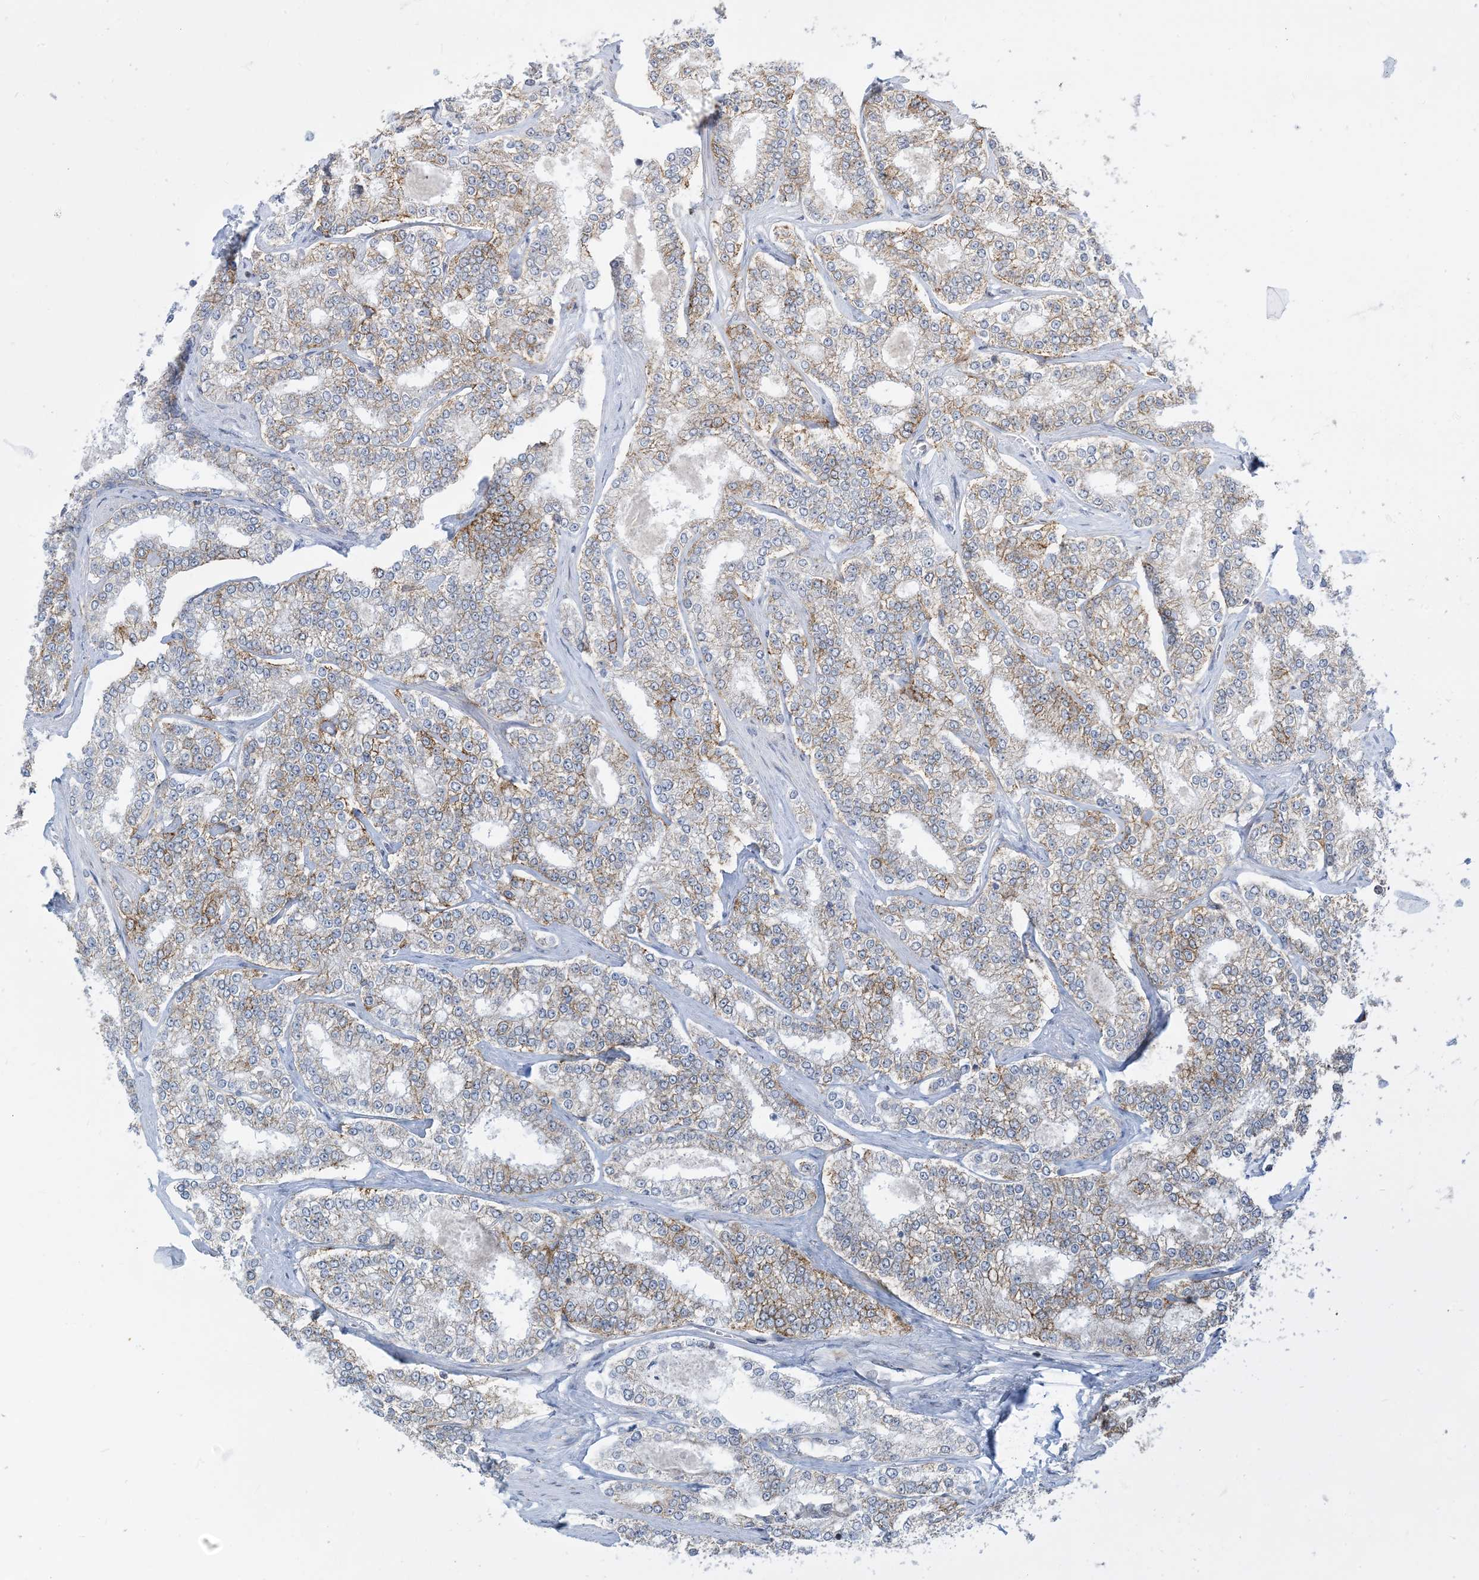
{"staining": {"intensity": "moderate", "quantity": "<25%", "location": "cytoplasmic/membranous"}, "tissue": "prostate cancer", "cell_type": "Tumor cells", "image_type": "cancer", "snomed": [{"axis": "morphology", "description": "Normal tissue, NOS"}, {"axis": "morphology", "description": "Adenocarcinoma, High grade"}, {"axis": "topography", "description": "Prostate"}], "caption": "Moderate cytoplasmic/membranous expression for a protein is seen in about <25% of tumor cells of prostate adenocarcinoma (high-grade) using IHC.", "gene": "CASP4", "patient": {"sex": "male", "age": 83}}